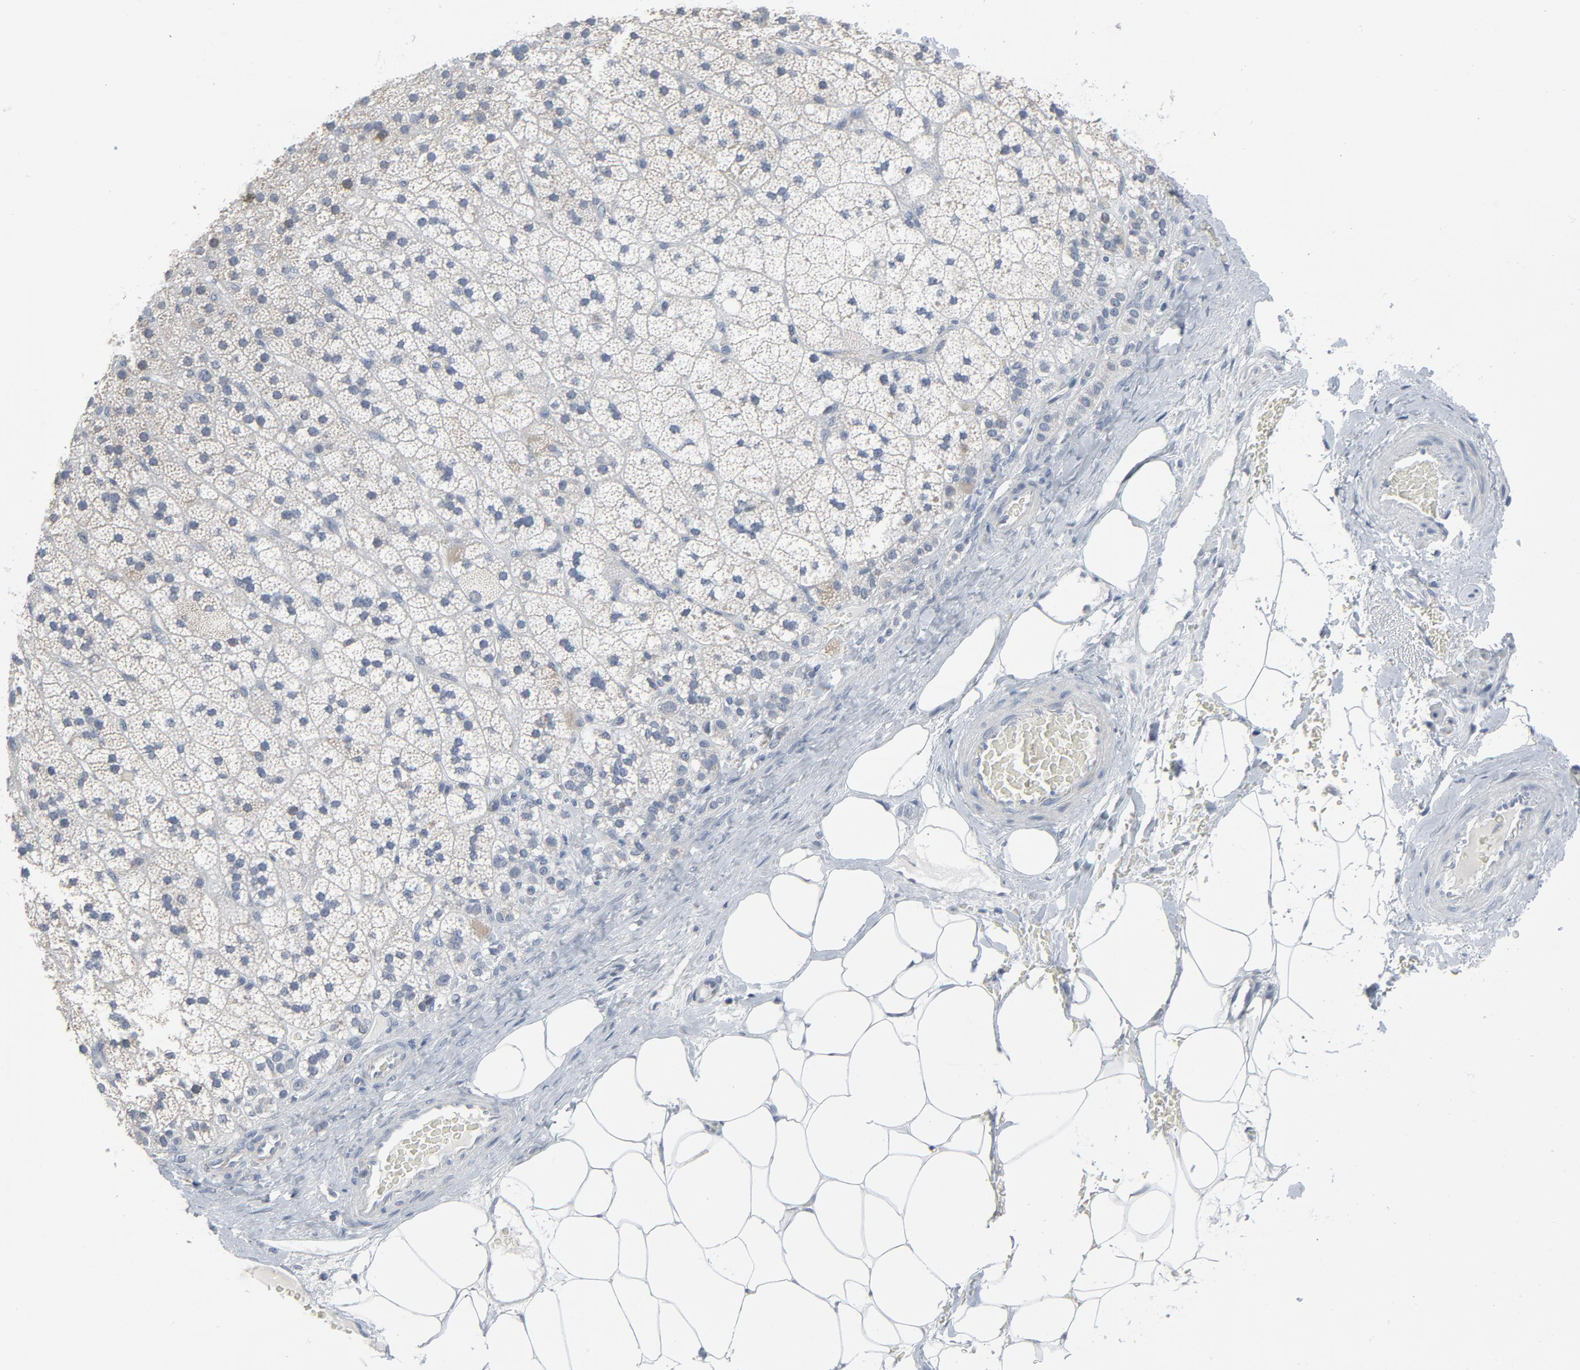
{"staining": {"intensity": "weak", "quantity": "<25%", "location": "cytoplasmic/membranous"}, "tissue": "adrenal gland", "cell_type": "Glandular cells", "image_type": "normal", "snomed": [{"axis": "morphology", "description": "Normal tissue, NOS"}, {"axis": "topography", "description": "Adrenal gland"}], "caption": "This is a image of immunohistochemistry (IHC) staining of benign adrenal gland, which shows no positivity in glandular cells. (DAB (3,3'-diaminobenzidine) IHC, high magnification).", "gene": "GPX2", "patient": {"sex": "male", "age": 35}}